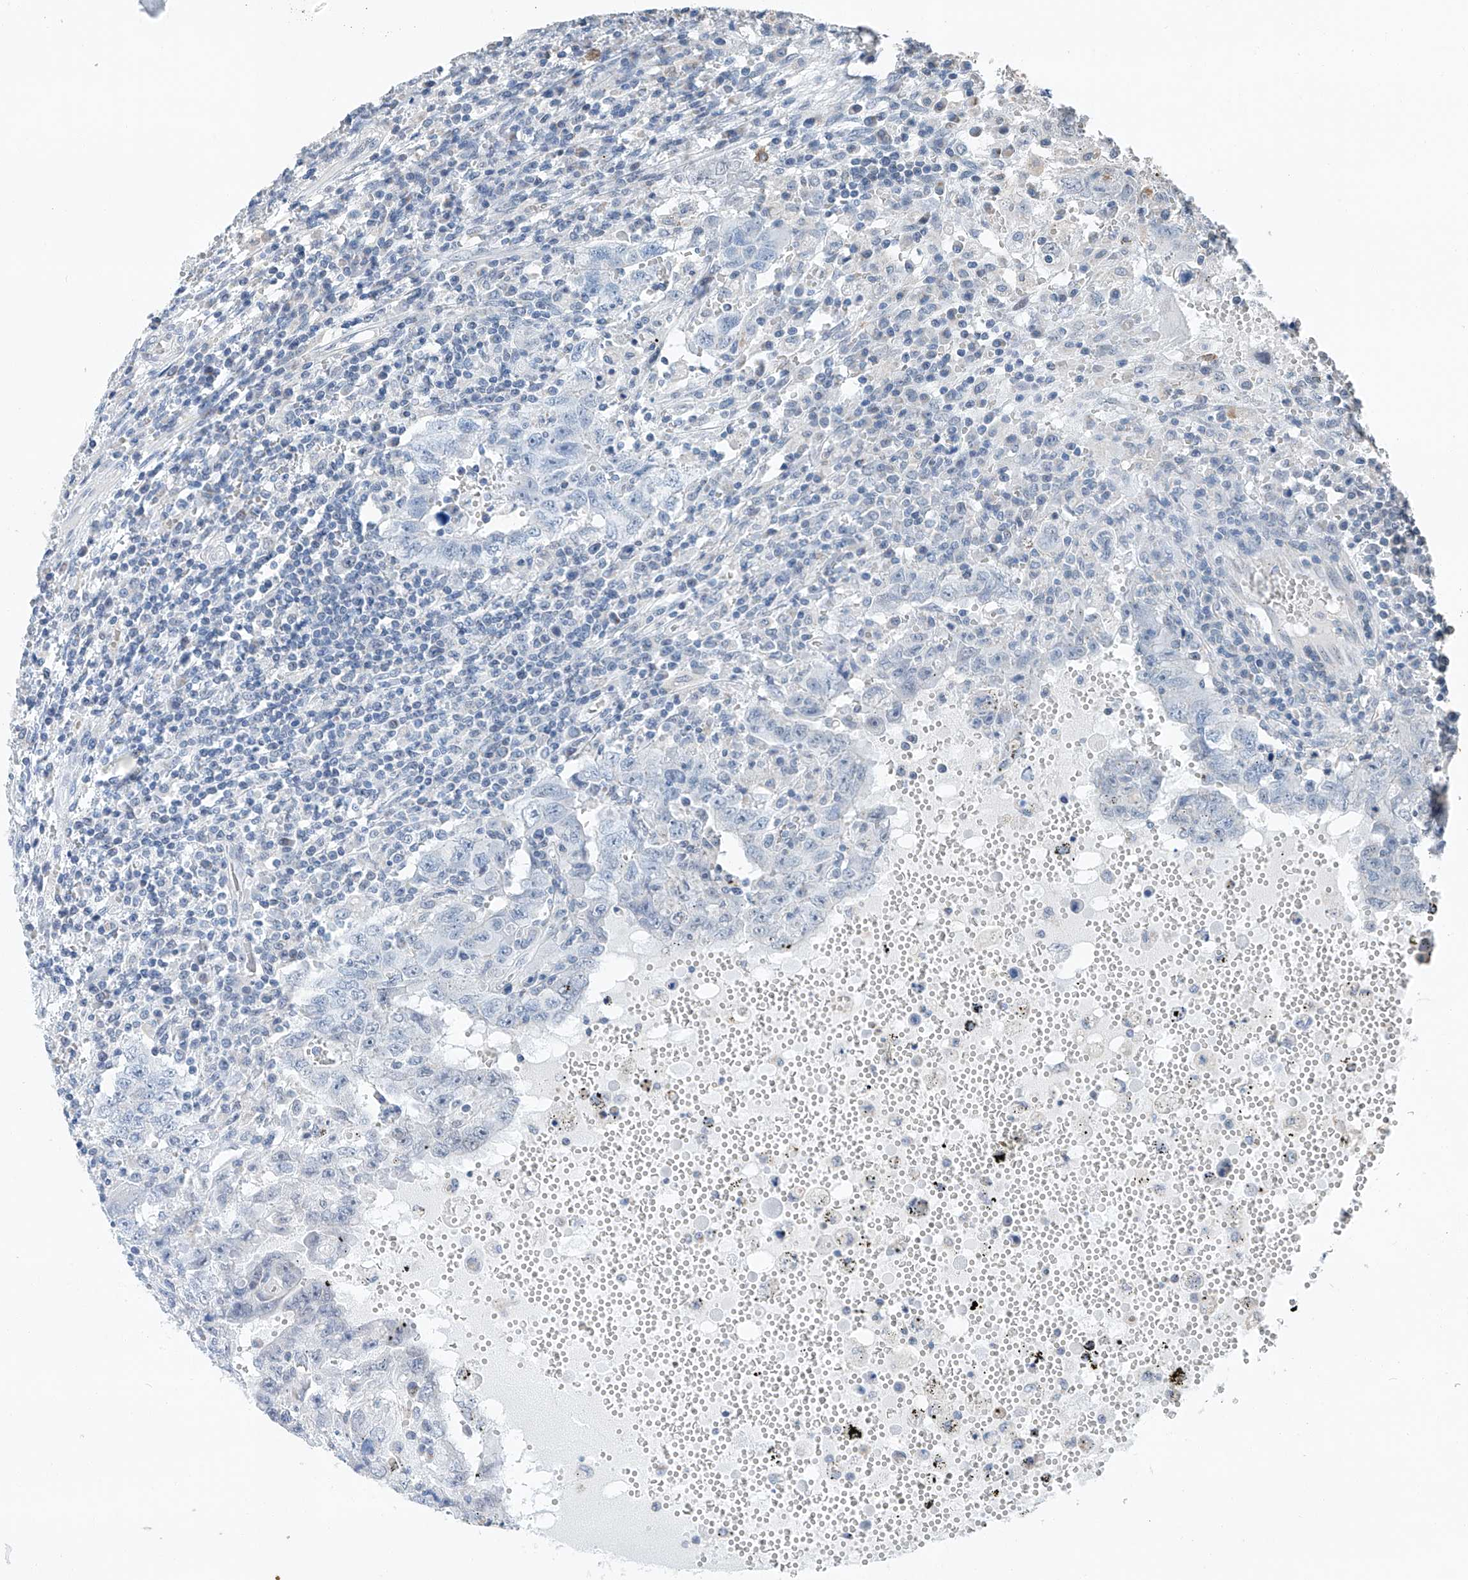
{"staining": {"intensity": "negative", "quantity": "none", "location": "none"}, "tissue": "testis cancer", "cell_type": "Tumor cells", "image_type": "cancer", "snomed": [{"axis": "morphology", "description": "Carcinoma, Embryonal, NOS"}, {"axis": "topography", "description": "Testis"}], "caption": "Immunohistochemistry micrograph of neoplastic tissue: human embryonal carcinoma (testis) stained with DAB demonstrates no significant protein expression in tumor cells.", "gene": "KLF15", "patient": {"sex": "male", "age": 26}}